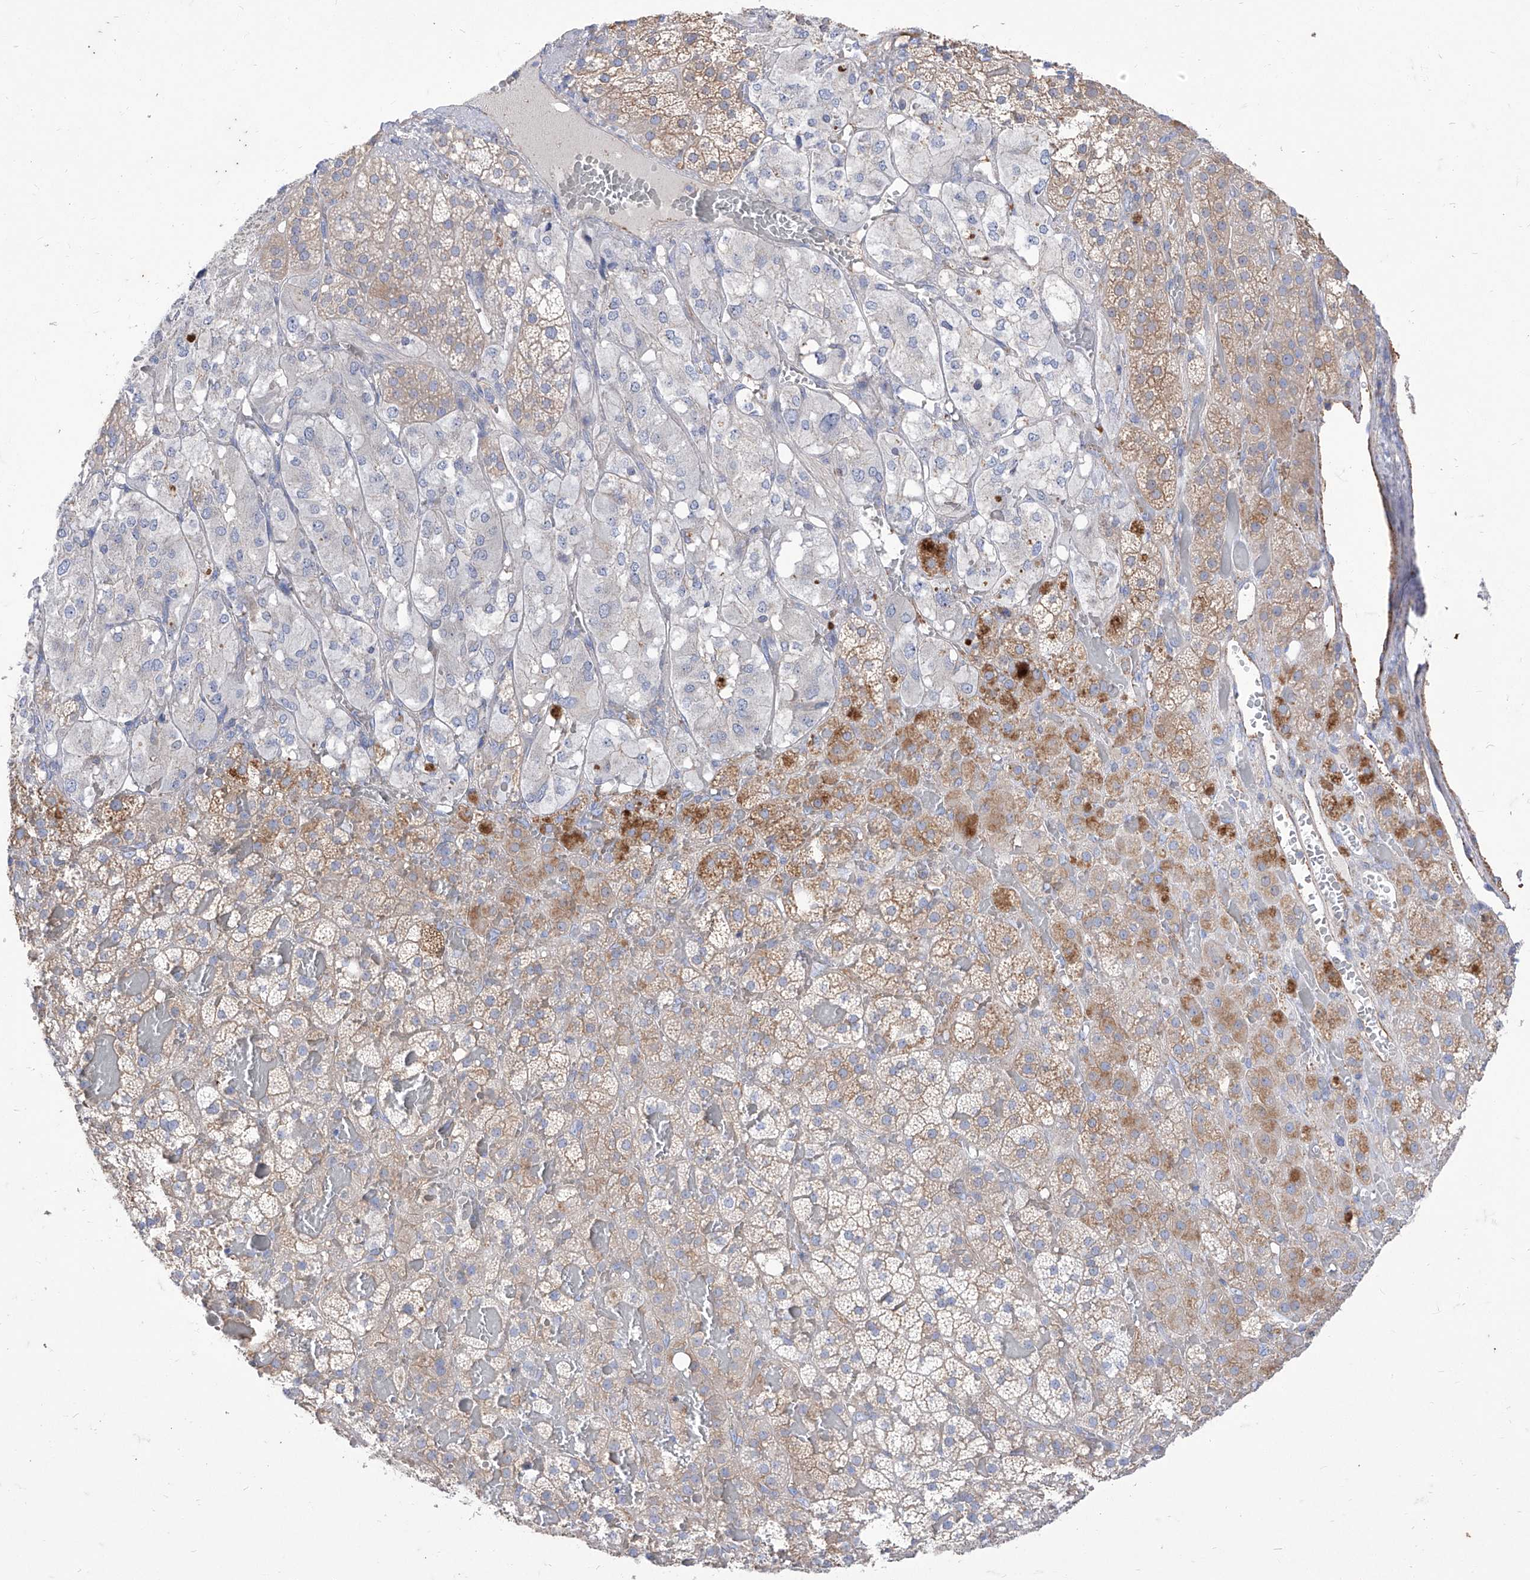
{"staining": {"intensity": "weak", "quantity": "25%-75%", "location": "cytoplasmic/membranous"}, "tissue": "adrenal gland", "cell_type": "Glandular cells", "image_type": "normal", "snomed": [{"axis": "morphology", "description": "Normal tissue, NOS"}, {"axis": "topography", "description": "Adrenal gland"}], "caption": "An immunohistochemistry (IHC) photomicrograph of benign tissue is shown. Protein staining in brown shows weak cytoplasmic/membranous positivity in adrenal gland within glandular cells. The staining is performed using DAB (3,3'-diaminobenzidine) brown chromogen to label protein expression. The nuclei are counter-stained blue using hematoxylin.", "gene": "C1orf74", "patient": {"sex": "female", "age": 59}}